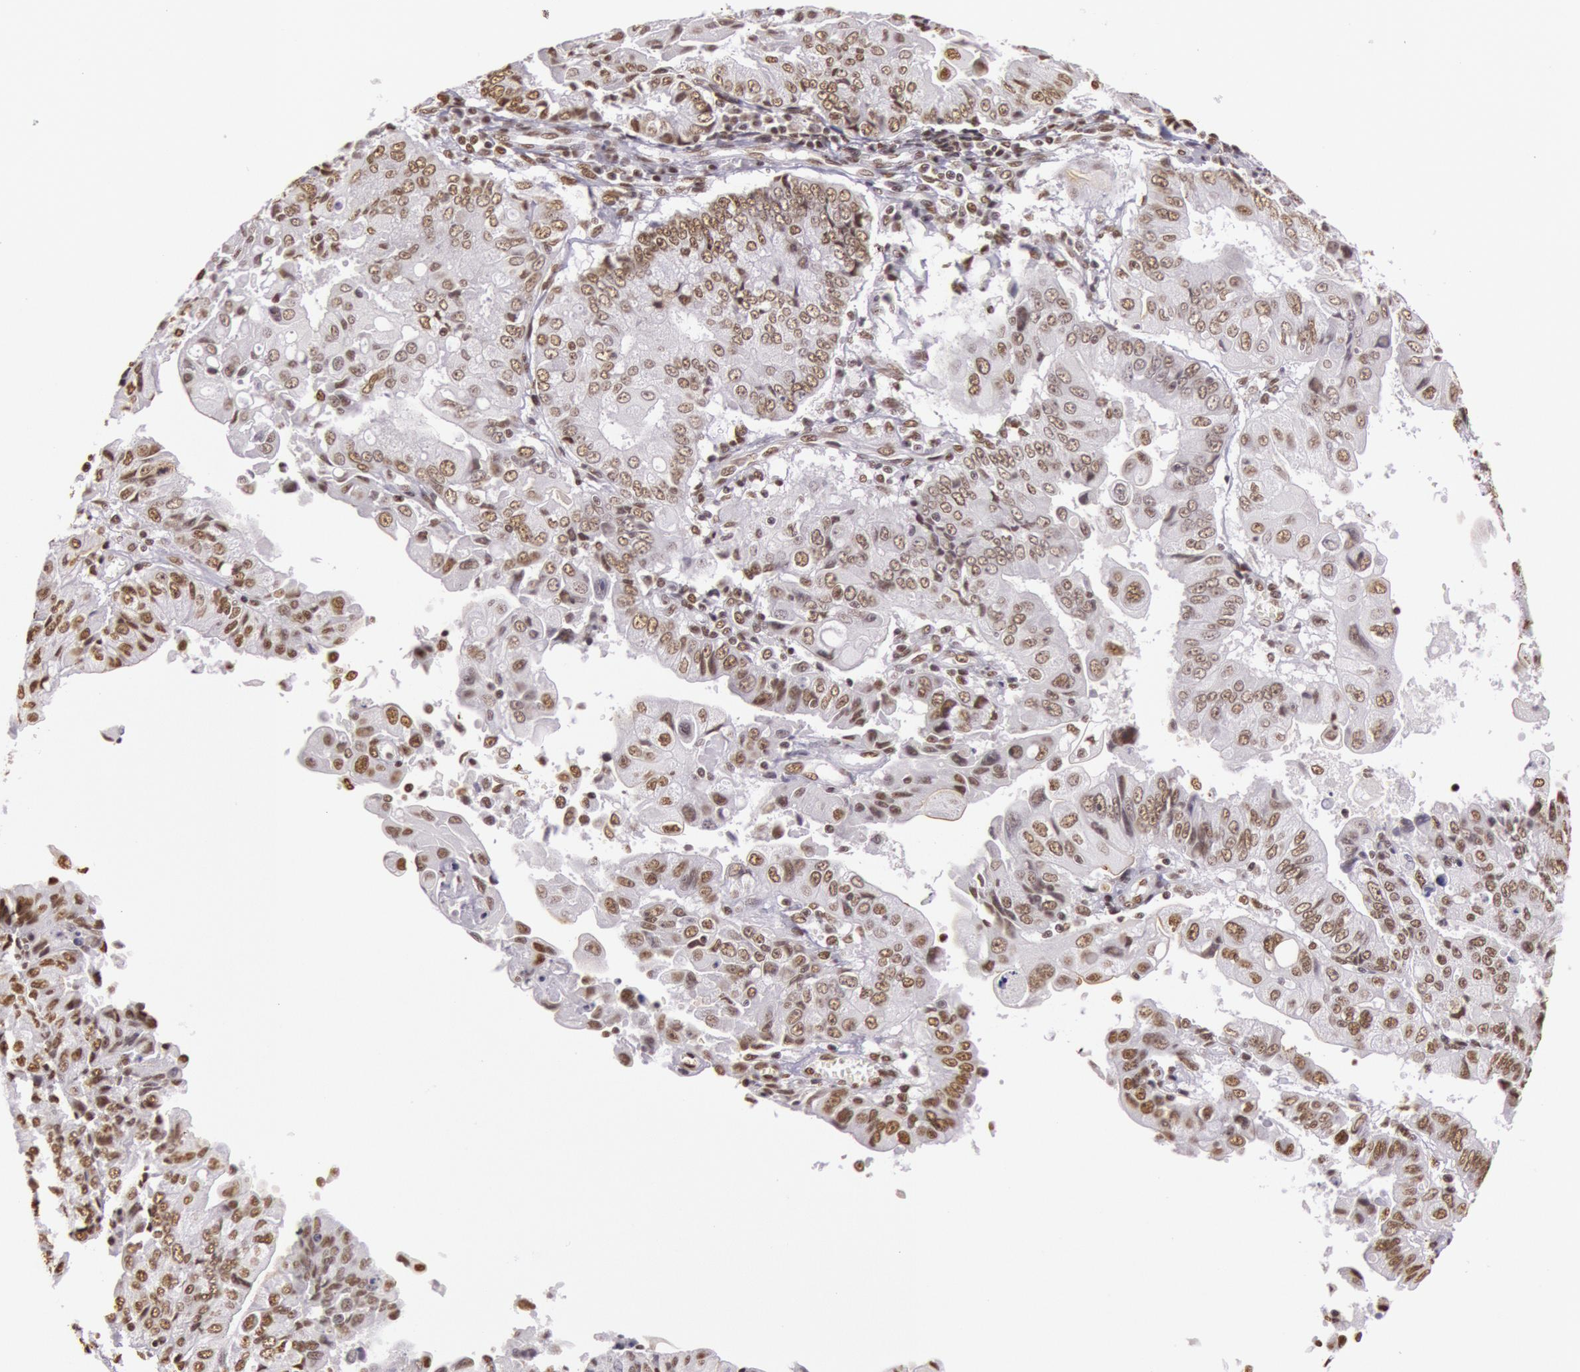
{"staining": {"intensity": "moderate", "quantity": ">75%", "location": "nuclear"}, "tissue": "endometrial cancer", "cell_type": "Tumor cells", "image_type": "cancer", "snomed": [{"axis": "morphology", "description": "Adenocarcinoma, NOS"}, {"axis": "topography", "description": "Endometrium"}], "caption": "Protein expression analysis of endometrial adenocarcinoma displays moderate nuclear staining in approximately >75% of tumor cells. (Brightfield microscopy of DAB IHC at high magnification).", "gene": "HNRNPH2", "patient": {"sex": "female", "age": 75}}